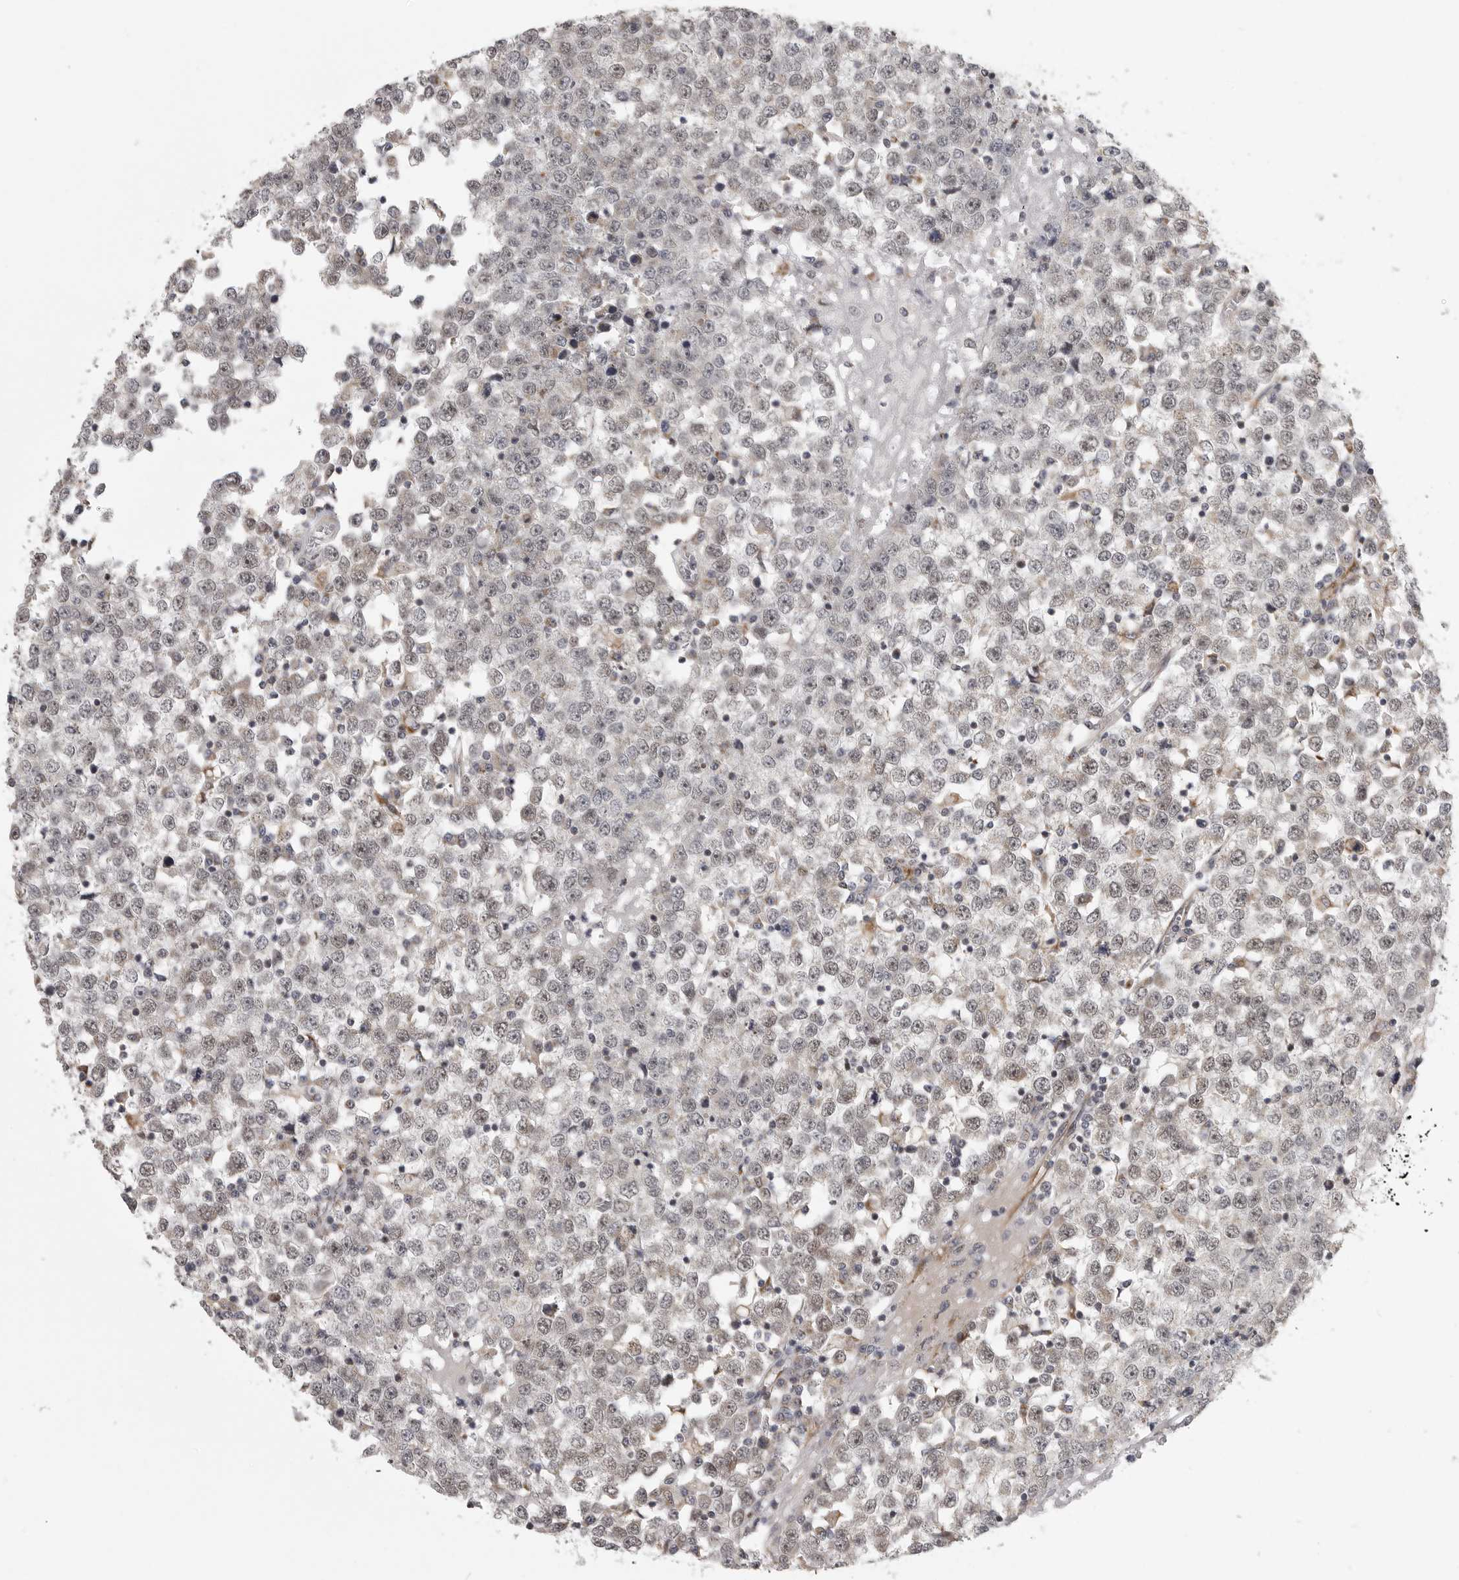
{"staining": {"intensity": "weak", "quantity": "25%-75%", "location": "nuclear"}, "tissue": "testis cancer", "cell_type": "Tumor cells", "image_type": "cancer", "snomed": [{"axis": "morphology", "description": "Seminoma, NOS"}, {"axis": "topography", "description": "Testis"}], "caption": "DAB (3,3'-diaminobenzidine) immunohistochemical staining of seminoma (testis) reveals weak nuclear protein staining in about 25%-75% of tumor cells. The protein is shown in brown color, while the nuclei are stained blue.", "gene": "POLE2", "patient": {"sex": "male", "age": 65}}